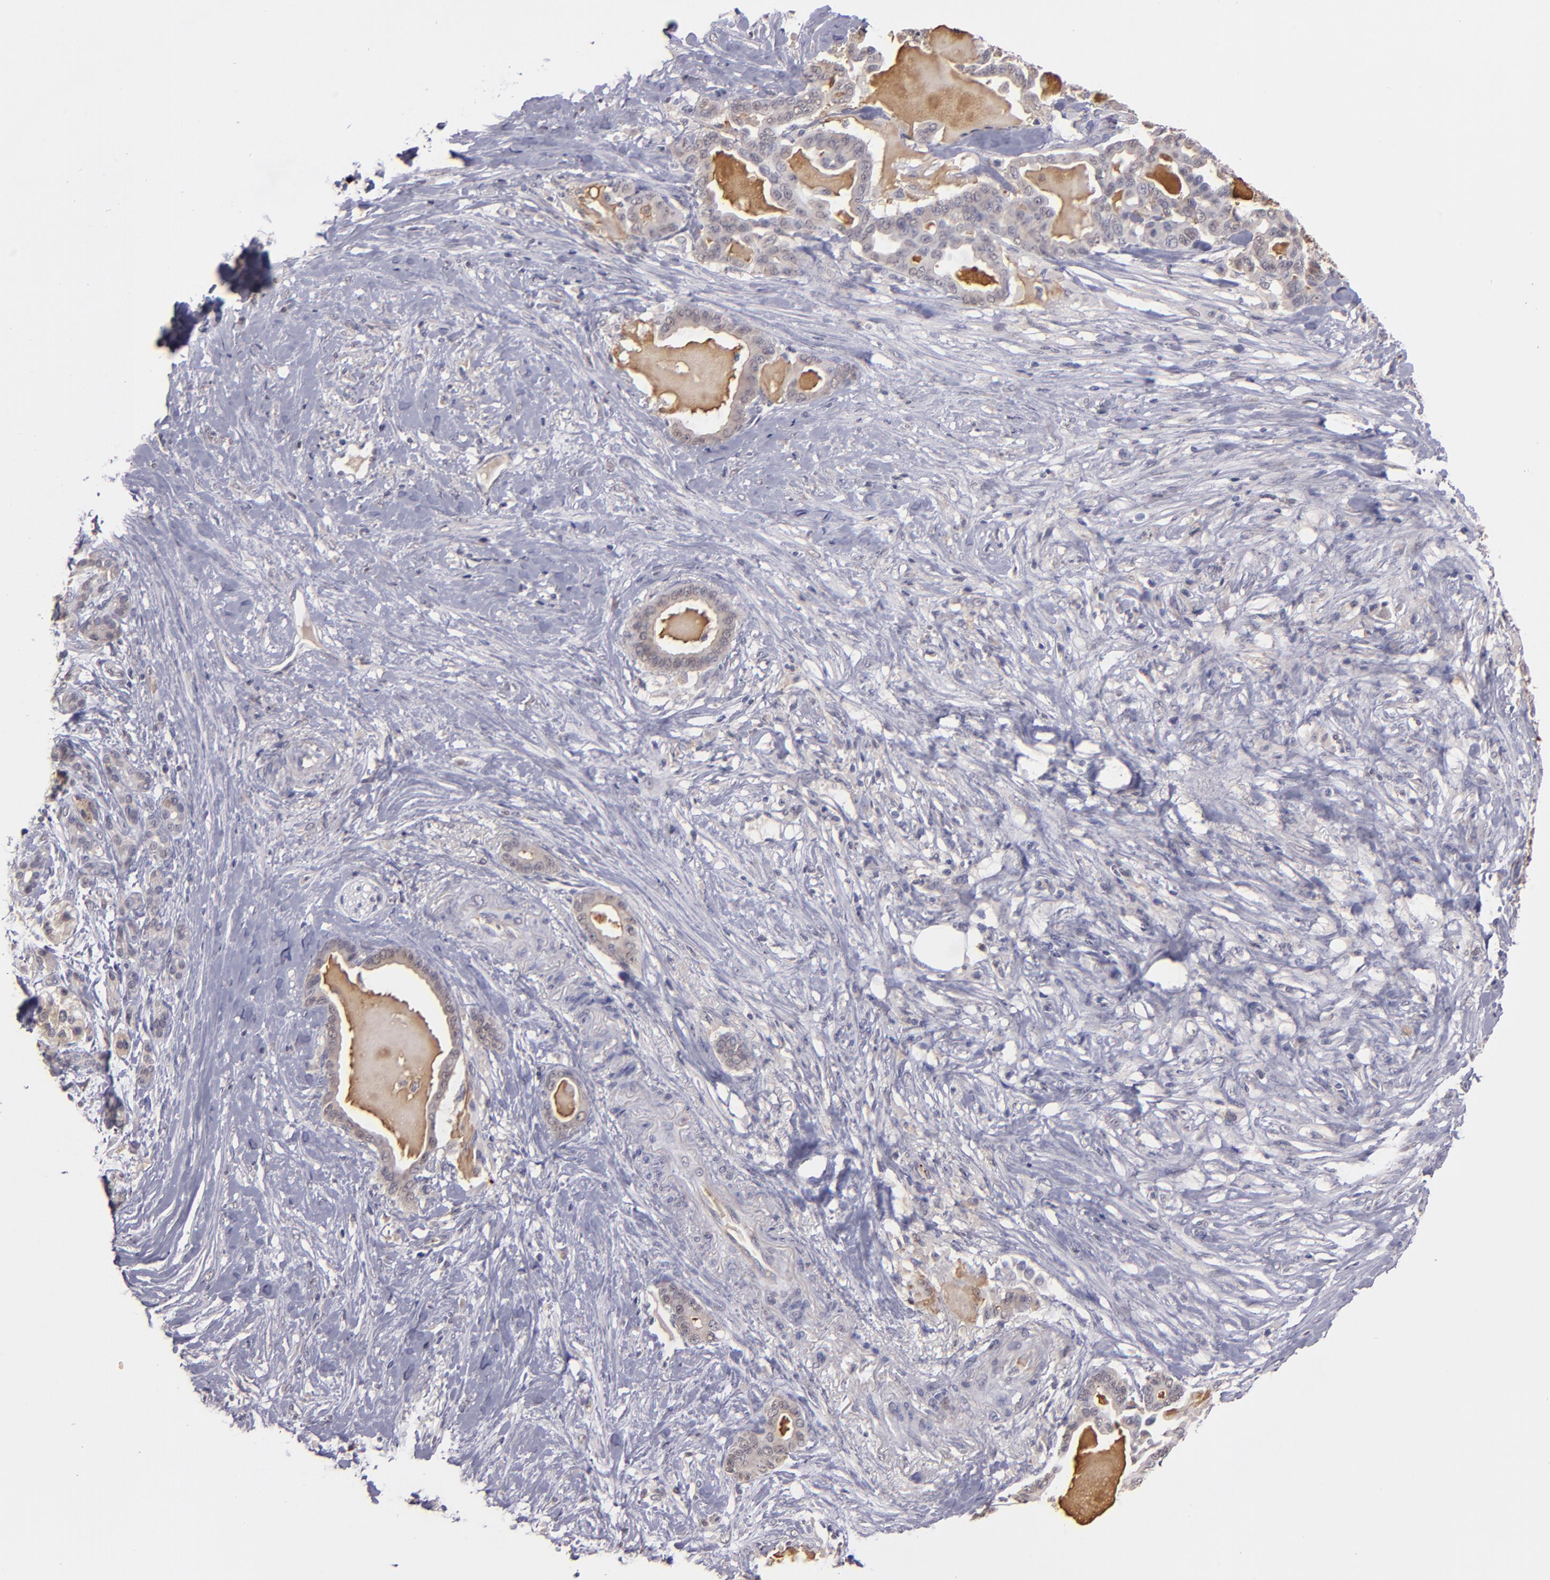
{"staining": {"intensity": "weak", "quantity": ">75%", "location": "cytoplasmic/membranous"}, "tissue": "pancreatic cancer", "cell_type": "Tumor cells", "image_type": "cancer", "snomed": [{"axis": "morphology", "description": "Adenocarcinoma, NOS"}, {"axis": "topography", "description": "Pancreas"}], "caption": "The immunohistochemical stain highlights weak cytoplasmic/membranous expression in tumor cells of pancreatic adenocarcinoma tissue.", "gene": "SERPINC1", "patient": {"sex": "male", "age": 63}}